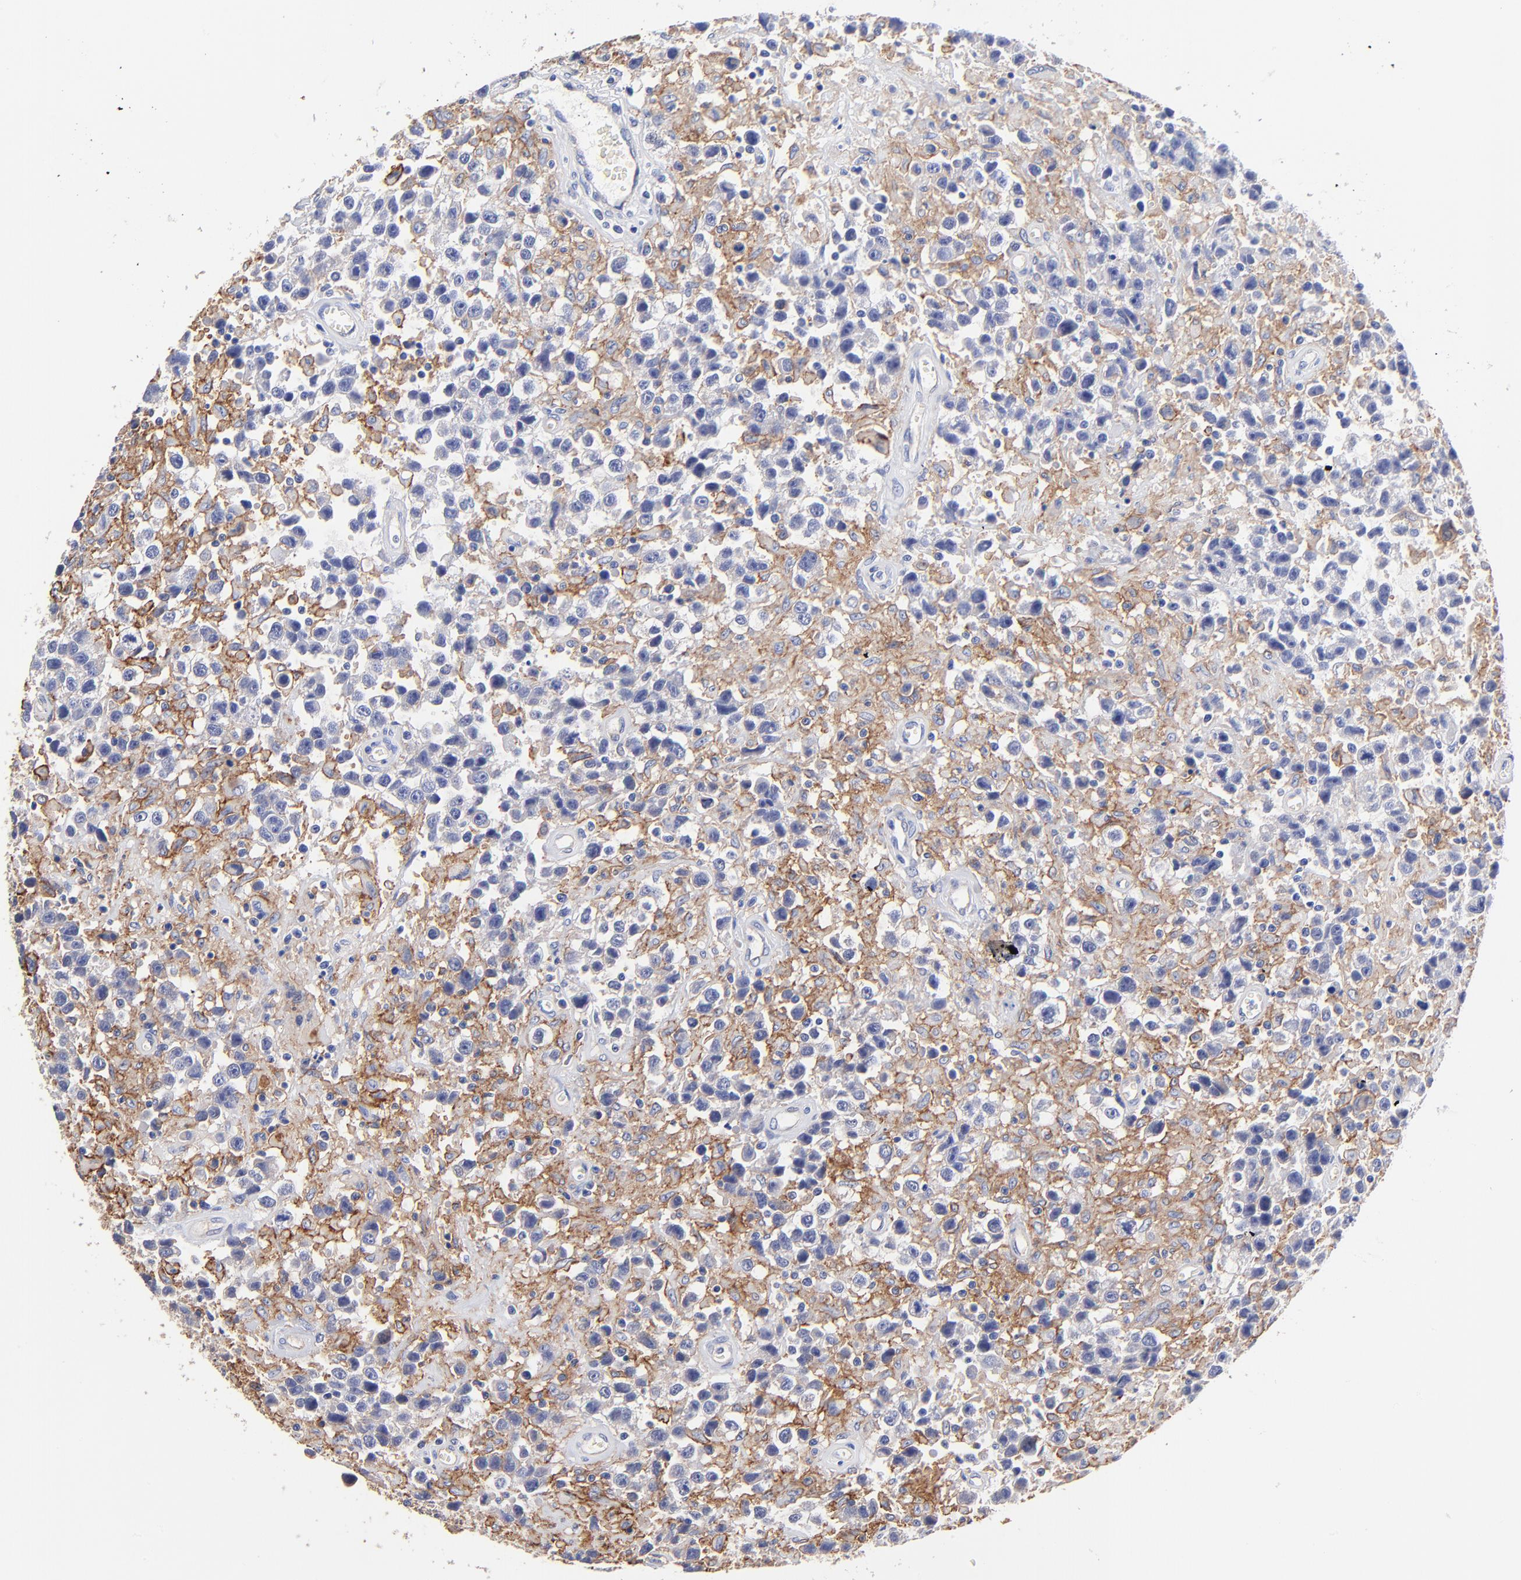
{"staining": {"intensity": "negative", "quantity": "none", "location": "none"}, "tissue": "testis cancer", "cell_type": "Tumor cells", "image_type": "cancer", "snomed": [{"axis": "morphology", "description": "Seminoma, NOS"}, {"axis": "topography", "description": "Testis"}], "caption": "The immunohistochemistry (IHC) photomicrograph has no significant expression in tumor cells of seminoma (testis) tissue. The staining was performed using DAB to visualize the protein expression in brown, while the nuclei were stained in blue with hematoxylin (Magnification: 20x).", "gene": "SLC44A2", "patient": {"sex": "male", "age": 43}}